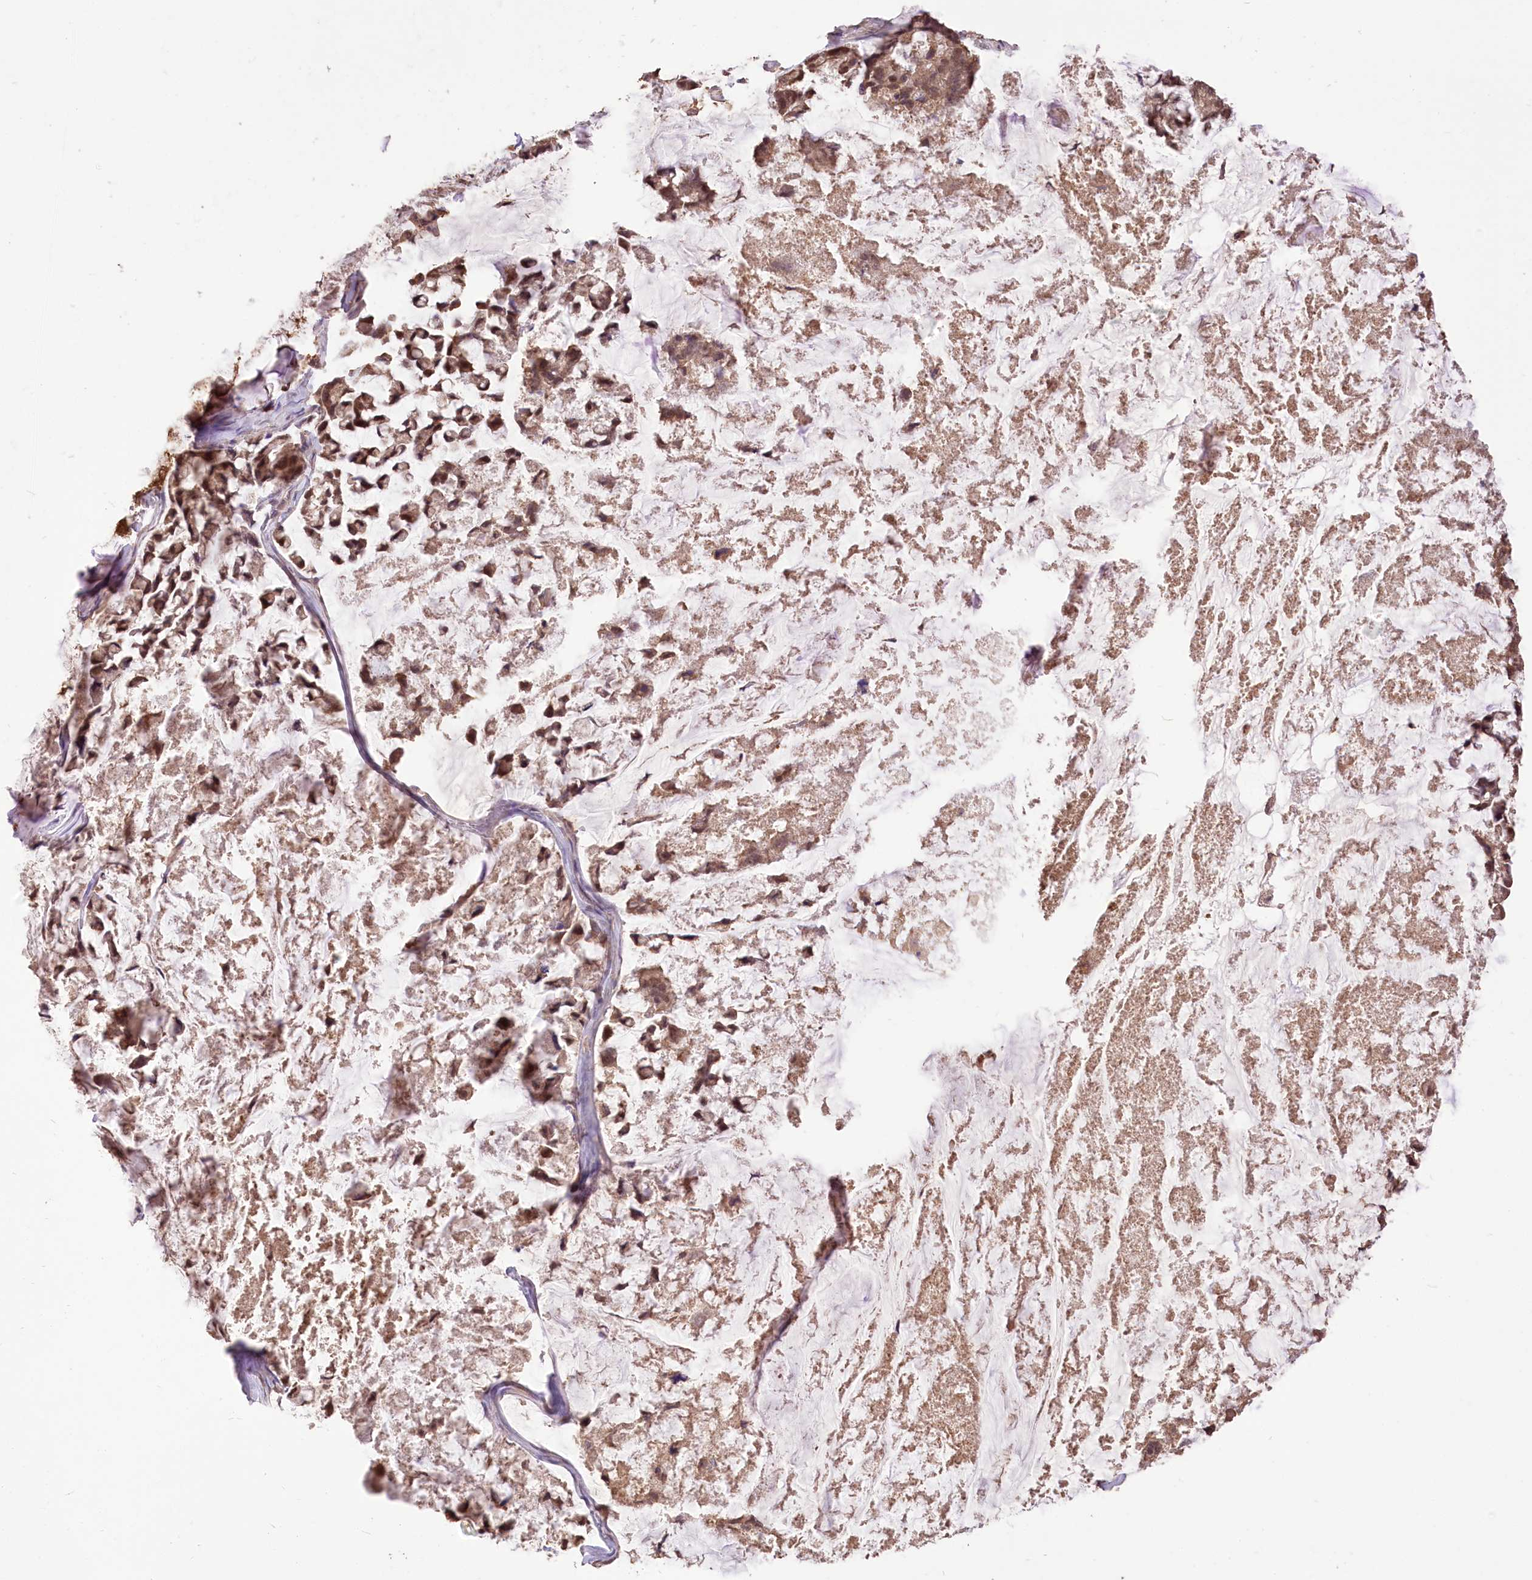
{"staining": {"intensity": "moderate", "quantity": ">75%", "location": "cytoplasmic/membranous"}, "tissue": "stomach cancer", "cell_type": "Tumor cells", "image_type": "cancer", "snomed": [{"axis": "morphology", "description": "Adenocarcinoma, NOS"}, {"axis": "topography", "description": "Stomach, lower"}], "caption": "A brown stain shows moderate cytoplasmic/membranous staining of a protein in stomach adenocarcinoma tumor cells.", "gene": "R3HDM2", "patient": {"sex": "male", "age": 67}}